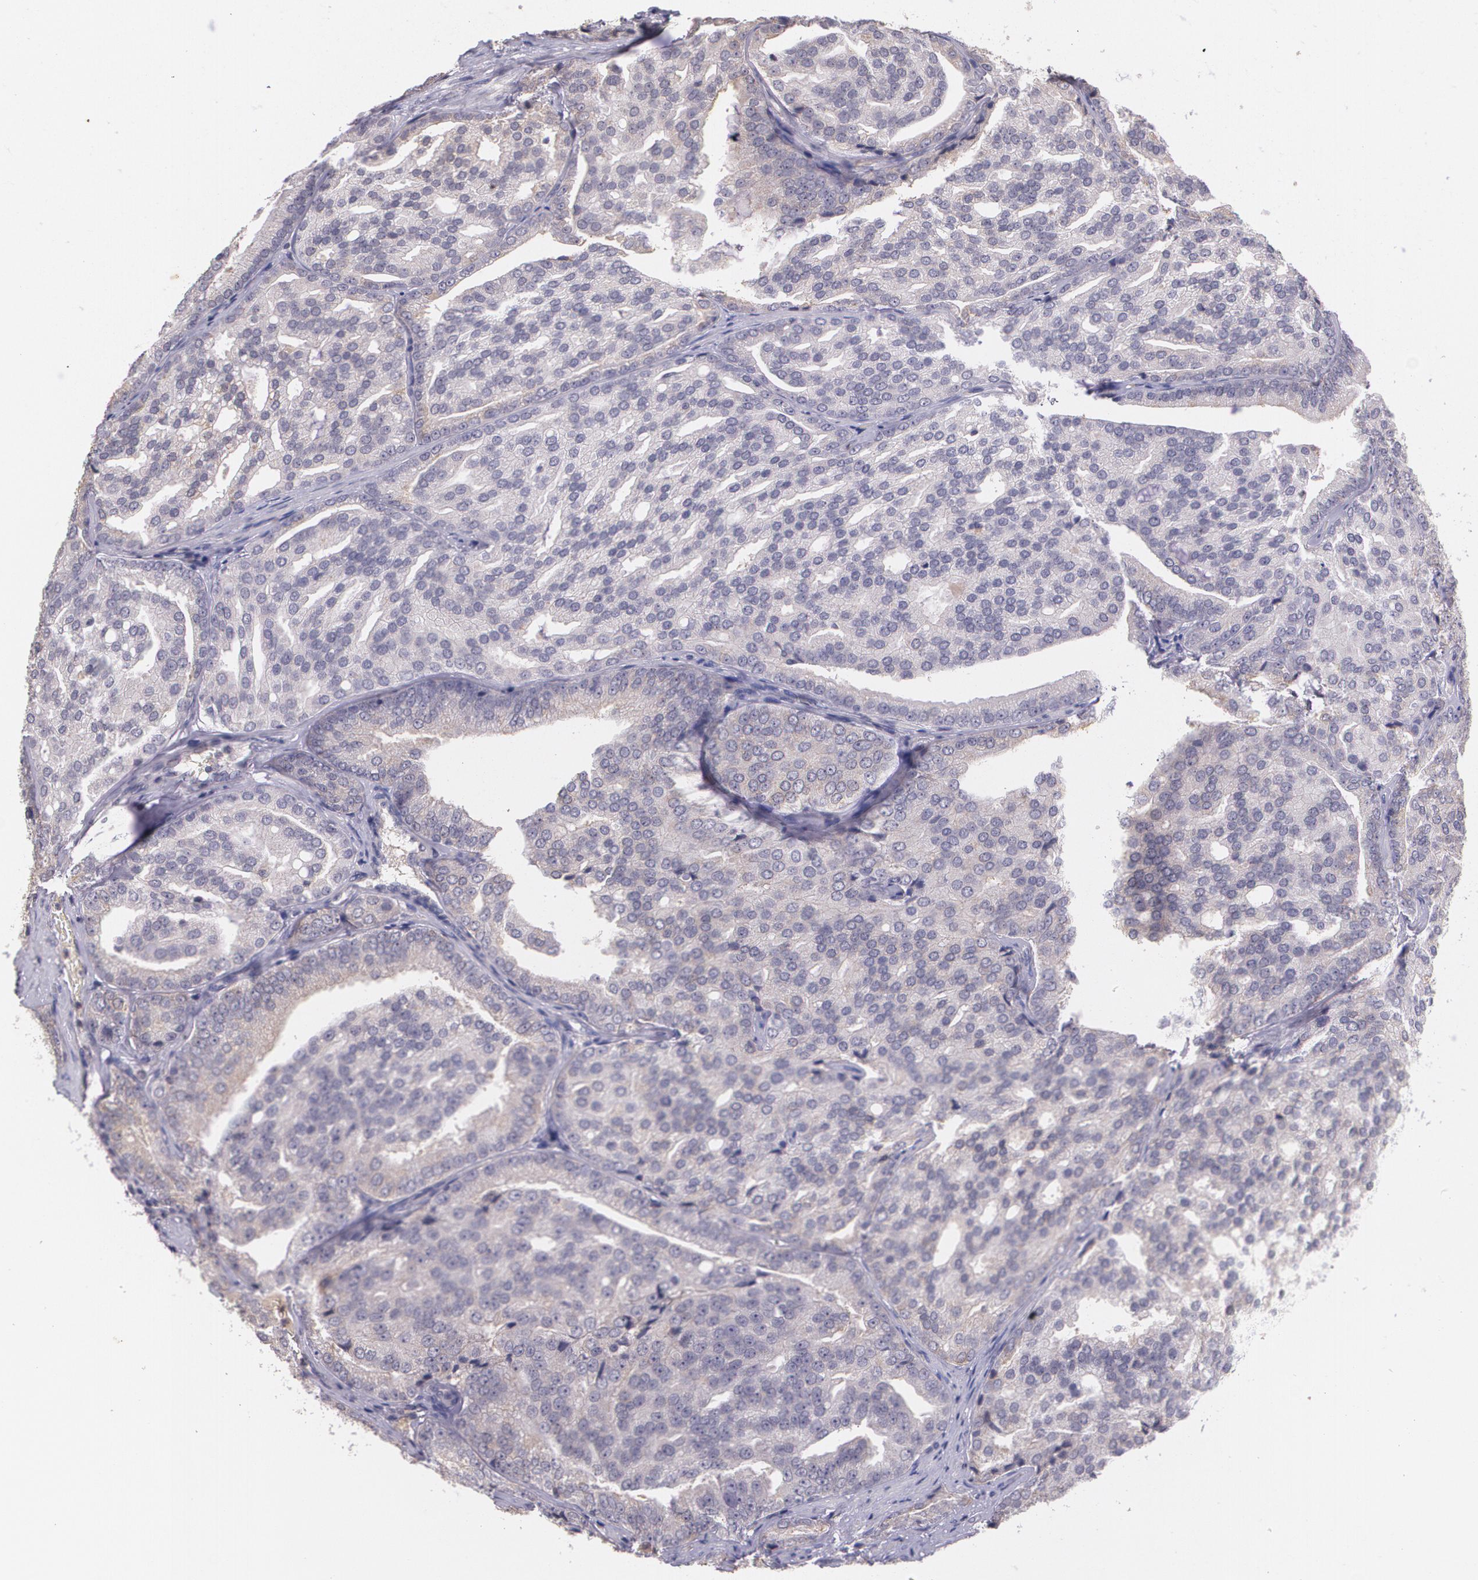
{"staining": {"intensity": "weak", "quantity": ">75%", "location": "cytoplasmic/membranous"}, "tissue": "prostate cancer", "cell_type": "Tumor cells", "image_type": "cancer", "snomed": [{"axis": "morphology", "description": "Adenocarcinoma, High grade"}, {"axis": "topography", "description": "Prostate"}], "caption": "Weak cytoplasmic/membranous protein positivity is present in approximately >75% of tumor cells in prostate high-grade adenocarcinoma.", "gene": "TM4SF1", "patient": {"sex": "male", "age": 64}}